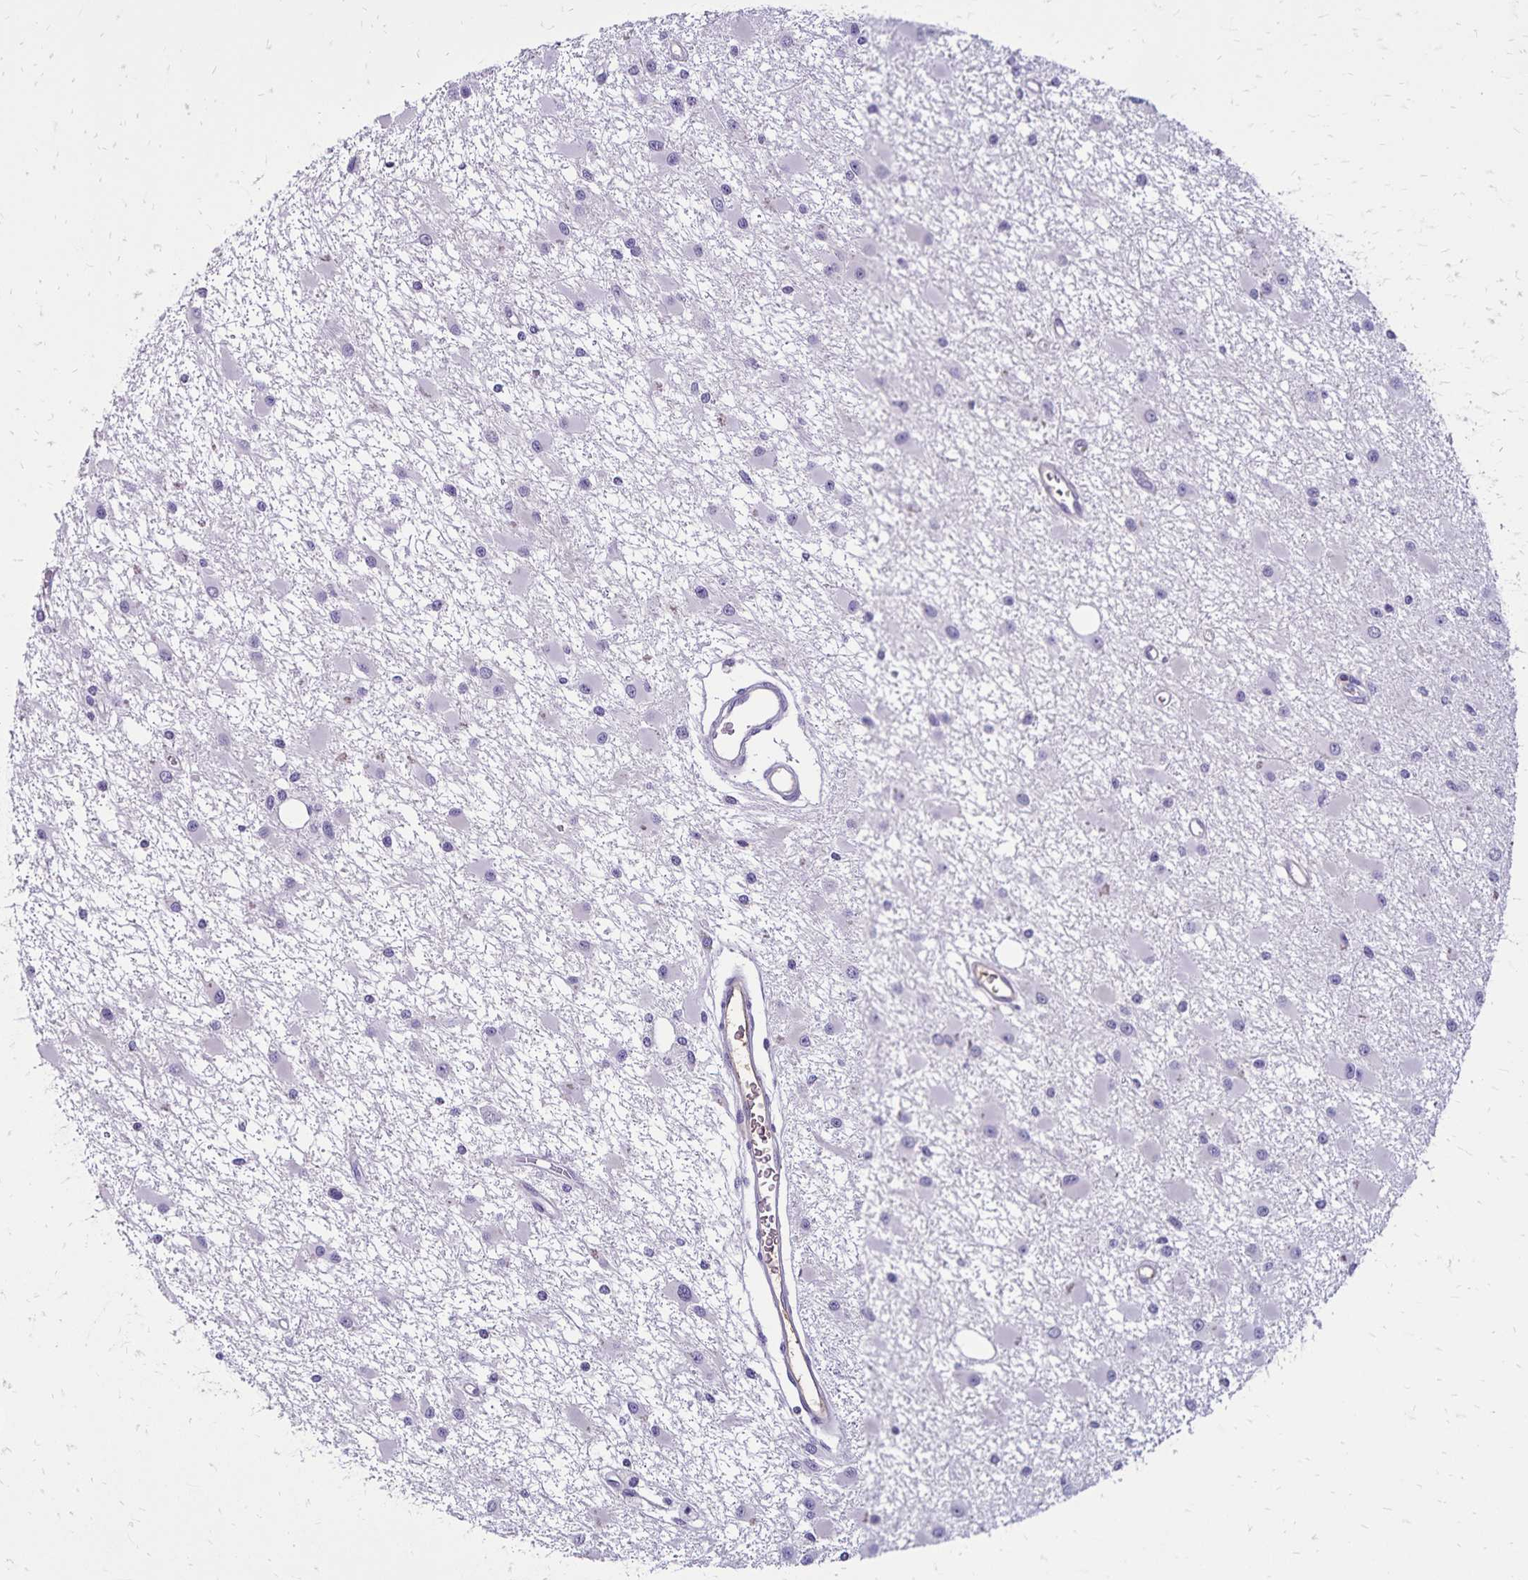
{"staining": {"intensity": "negative", "quantity": "none", "location": "none"}, "tissue": "glioma", "cell_type": "Tumor cells", "image_type": "cancer", "snomed": [{"axis": "morphology", "description": "Glioma, malignant, High grade"}, {"axis": "topography", "description": "Brain"}], "caption": "Glioma was stained to show a protein in brown. There is no significant positivity in tumor cells.", "gene": "CD27", "patient": {"sex": "male", "age": 54}}